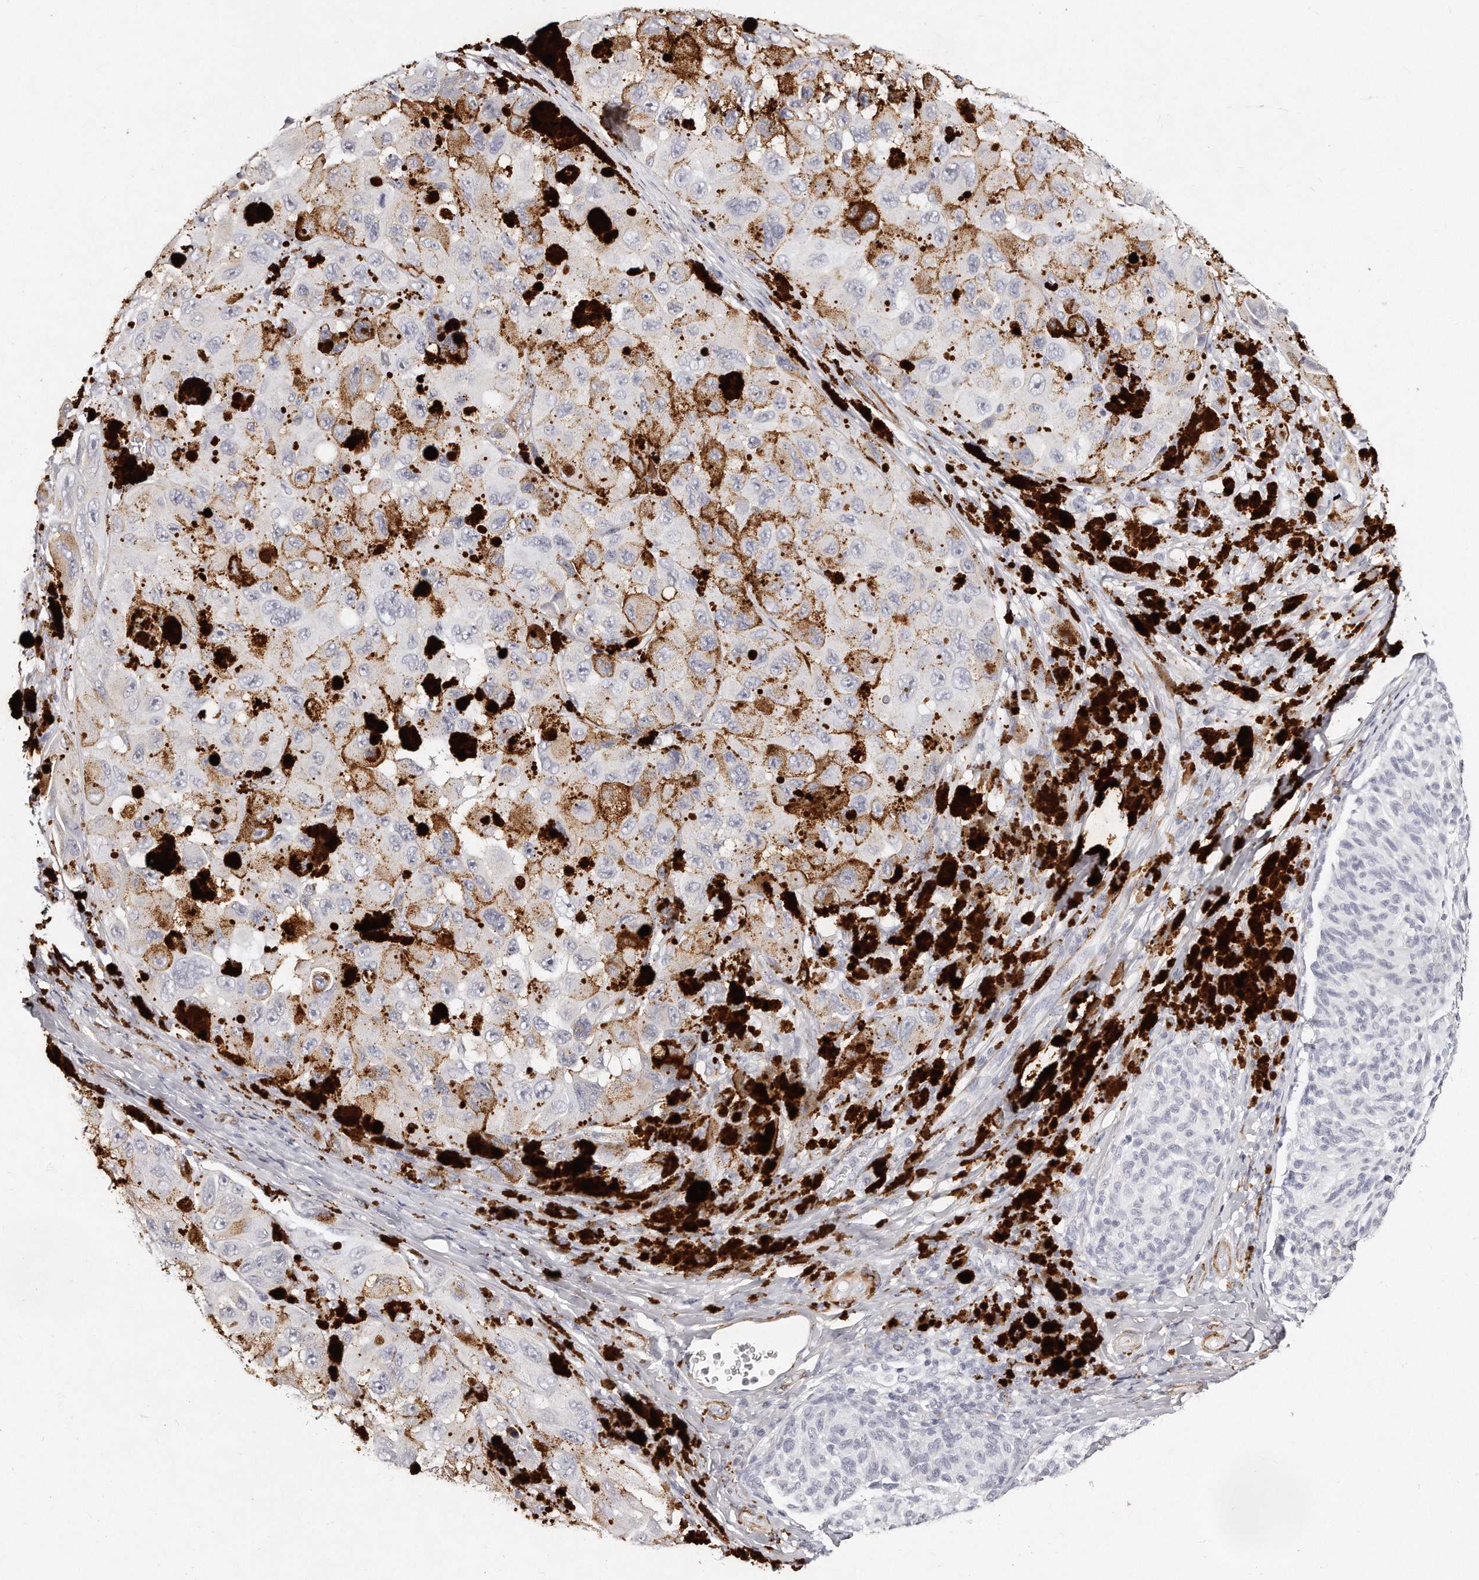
{"staining": {"intensity": "negative", "quantity": "none", "location": "none"}, "tissue": "melanoma", "cell_type": "Tumor cells", "image_type": "cancer", "snomed": [{"axis": "morphology", "description": "Malignant melanoma, NOS"}, {"axis": "topography", "description": "Skin"}], "caption": "Malignant melanoma stained for a protein using immunohistochemistry demonstrates no staining tumor cells.", "gene": "LMOD1", "patient": {"sex": "female", "age": 73}}